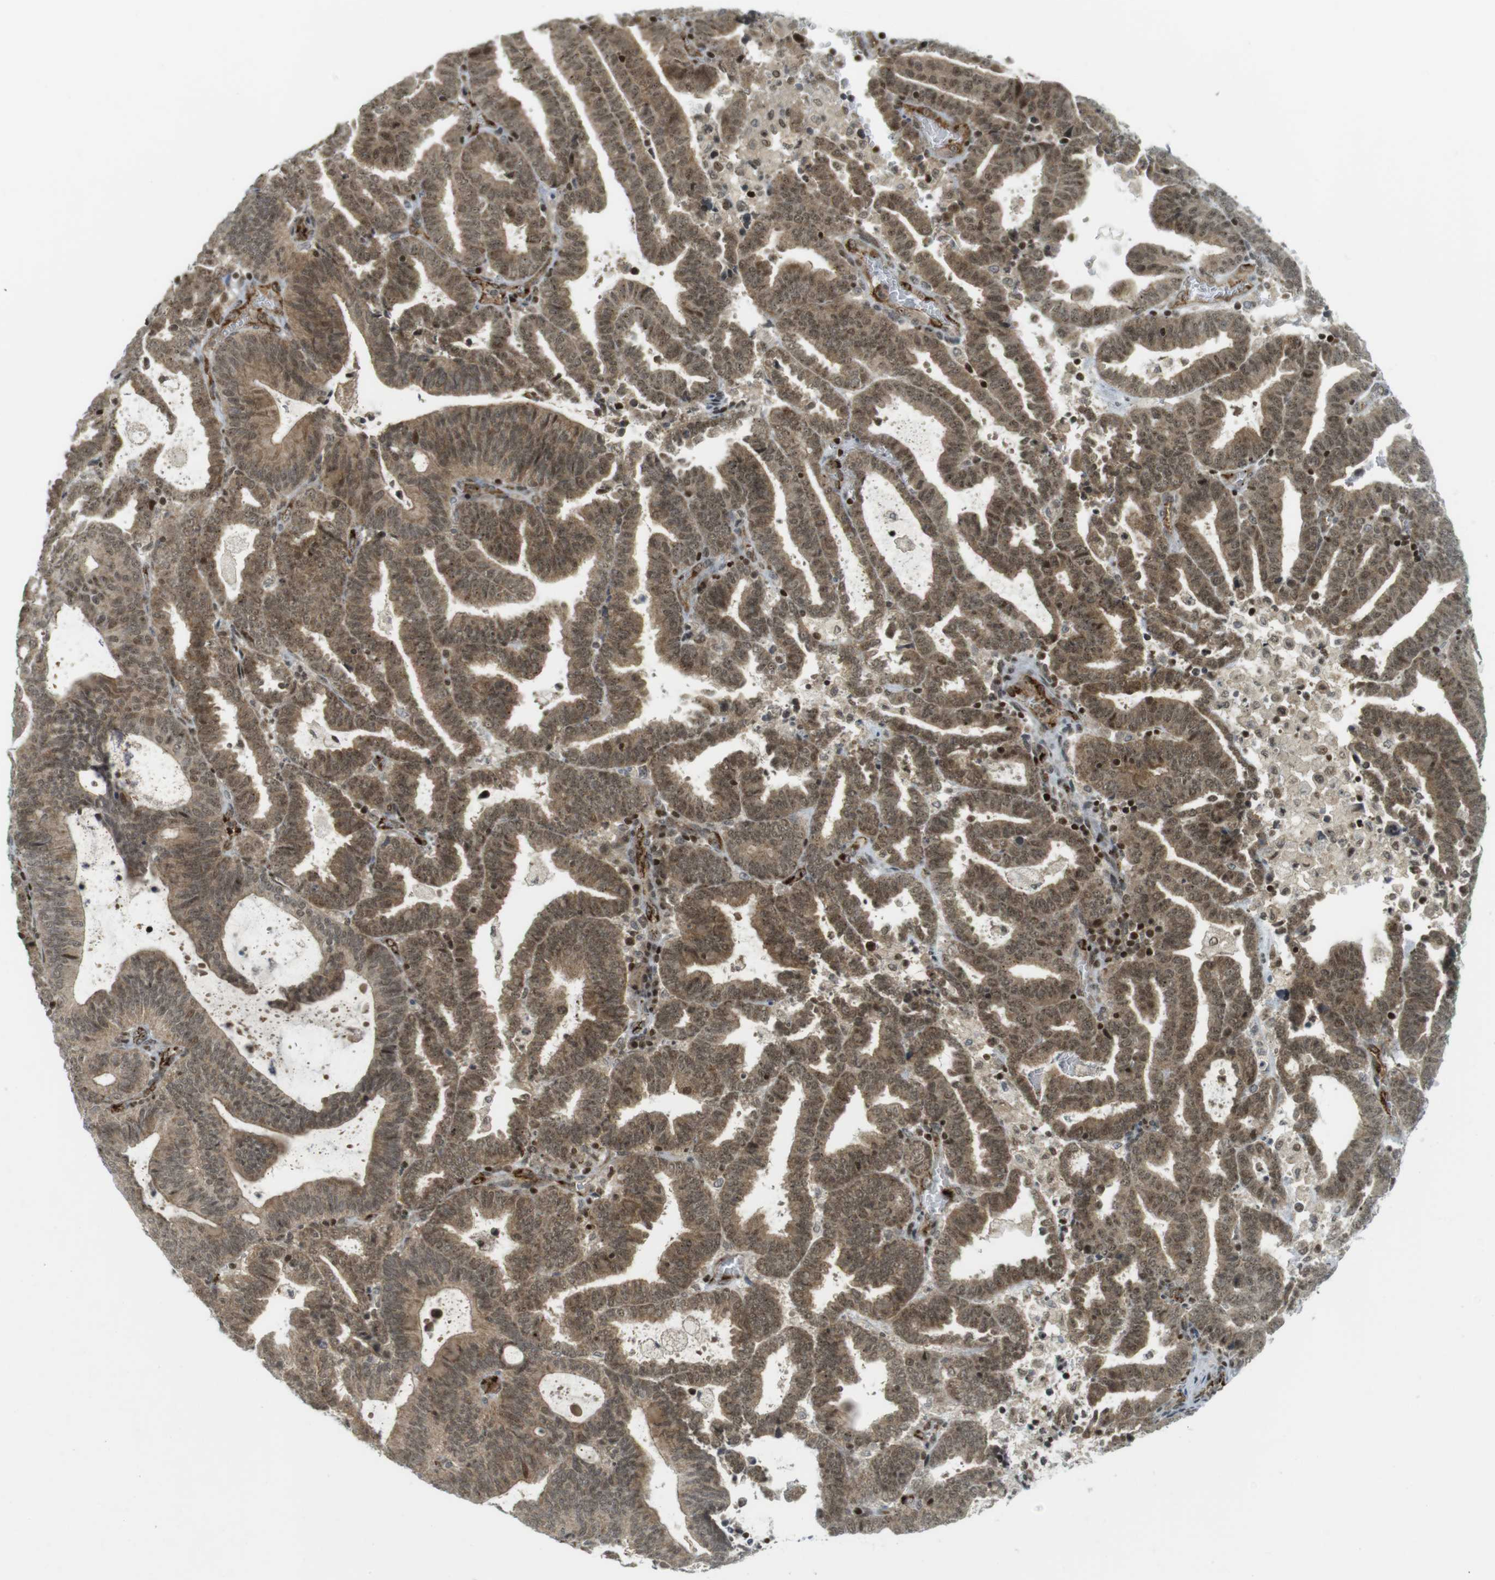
{"staining": {"intensity": "moderate", "quantity": ">75%", "location": "cytoplasmic/membranous,nuclear"}, "tissue": "endometrial cancer", "cell_type": "Tumor cells", "image_type": "cancer", "snomed": [{"axis": "morphology", "description": "Adenocarcinoma, NOS"}, {"axis": "topography", "description": "Uterus"}], "caption": "A brown stain highlights moderate cytoplasmic/membranous and nuclear staining of a protein in human endometrial cancer (adenocarcinoma) tumor cells. (DAB IHC, brown staining for protein, blue staining for nuclei).", "gene": "PPP1R13B", "patient": {"sex": "female", "age": 83}}